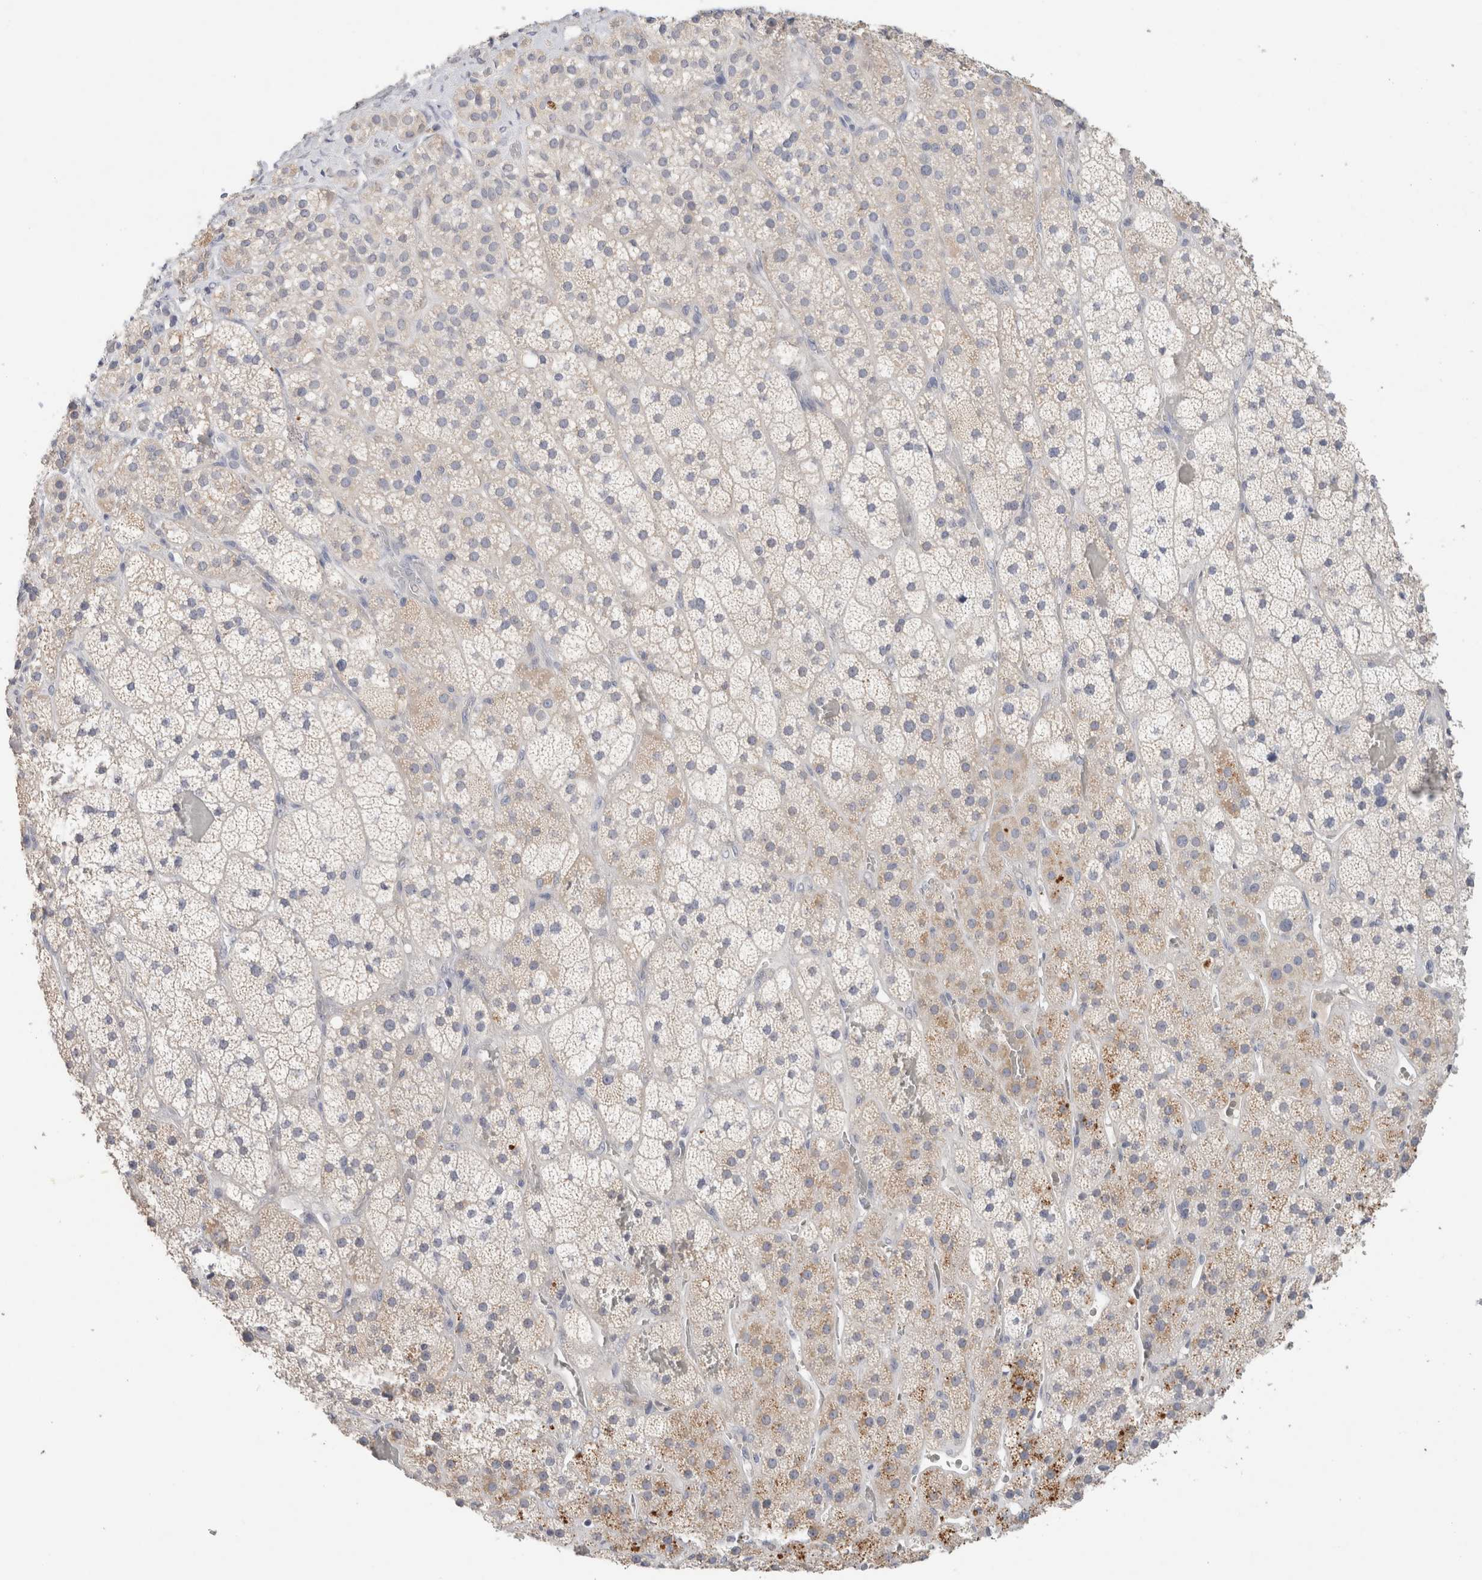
{"staining": {"intensity": "weak", "quantity": "<25%", "location": "cytoplasmic/membranous"}, "tissue": "adrenal gland", "cell_type": "Glandular cells", "image_type": "normal", "snomed": [{"axis": "morphology", "description": "Normal tissue, NOS"}, {"axis": "topography", "description": "Adrenal gland"}], "caption": "Immunohistochemical staining of benign adrenal gland reveals no significant expression in glandular cells. (Brightfield microscopy of DAB IHC at high magnification).", "gene": "MPP2", "patient": {"sex": "male", "age": 57}}